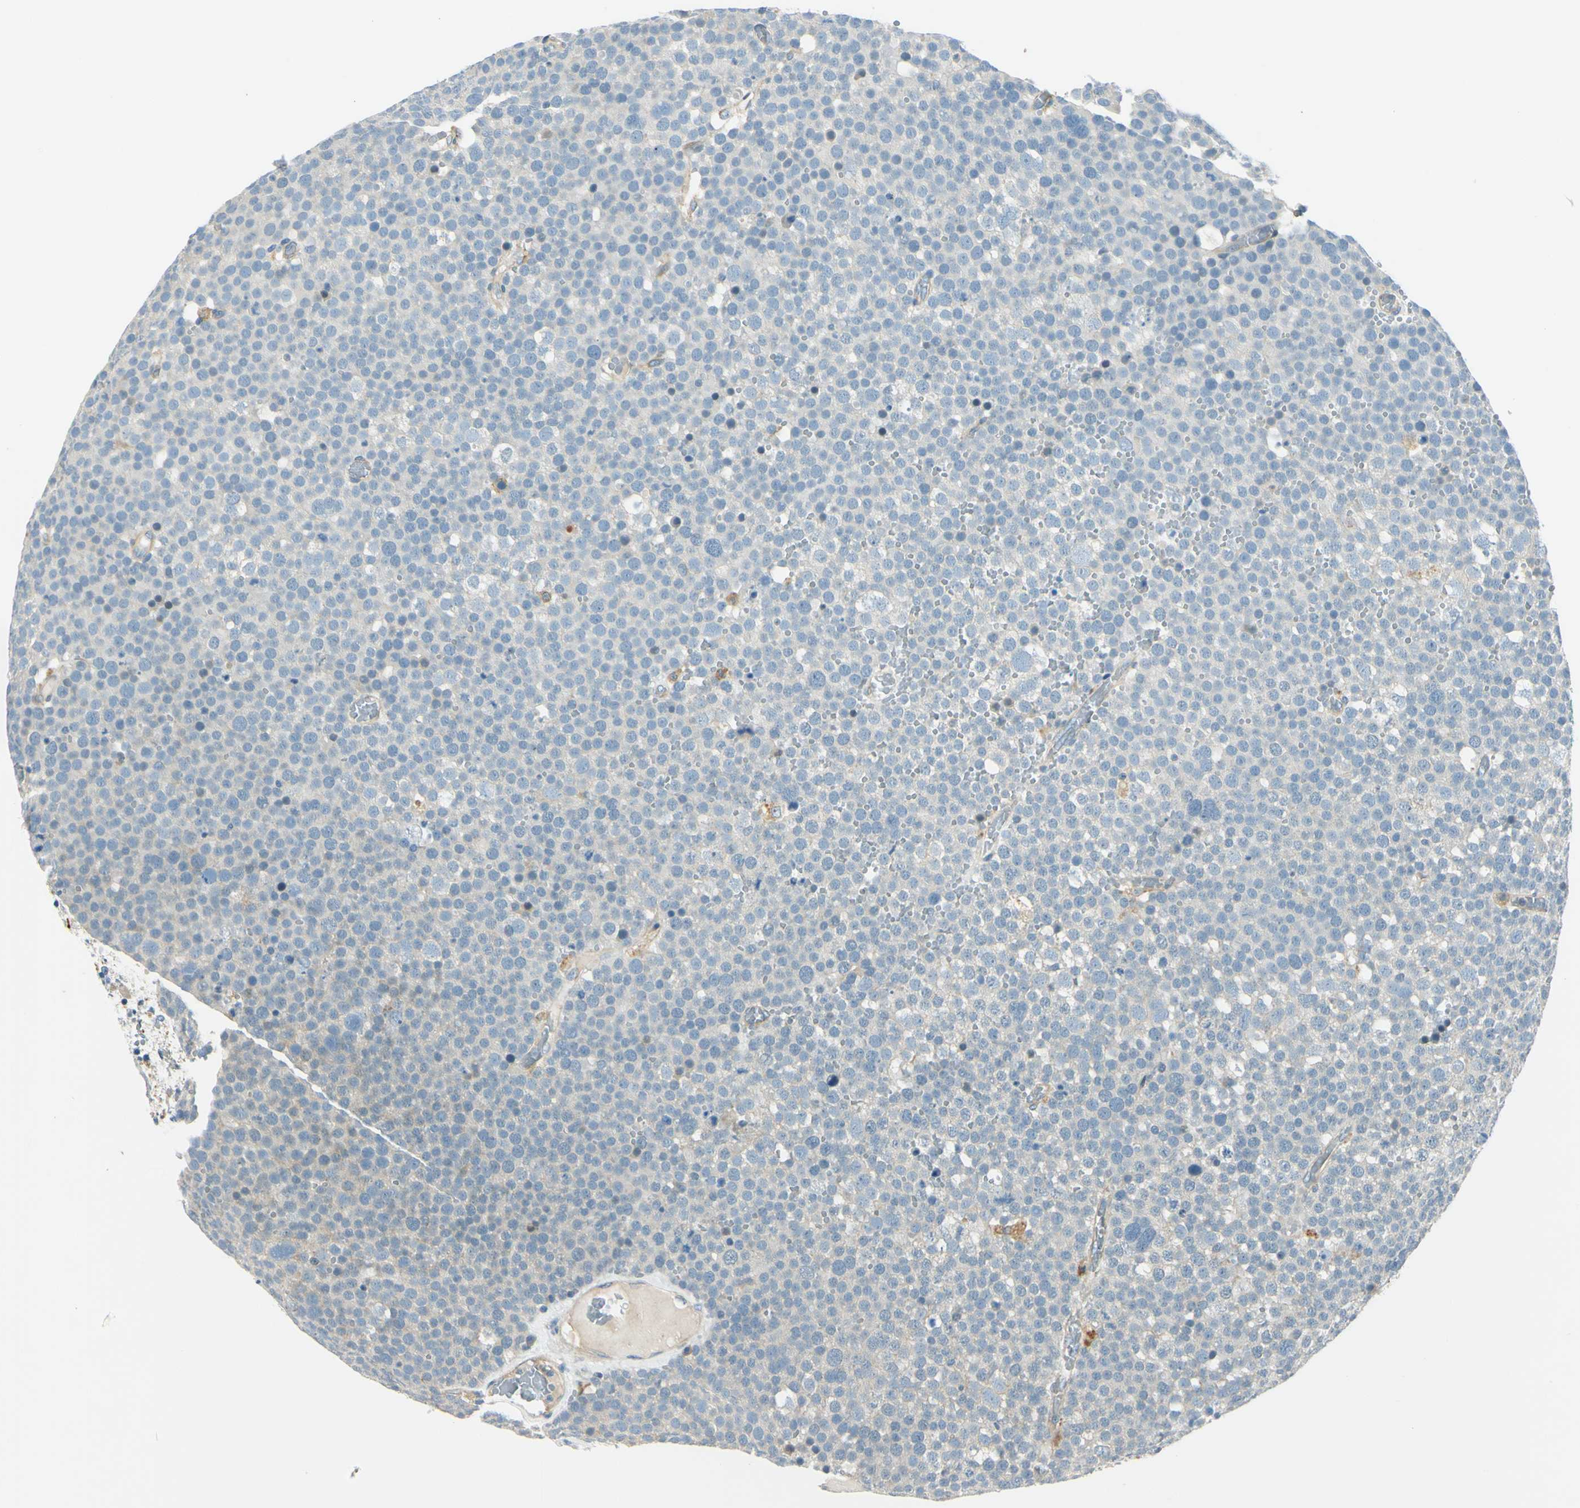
{"staining": {"intensity": "negative", "quantity": "none", "location": "none"}, "tissue": "testis cancer", "cell_type": "Tumor cells", "image_type": "cancer", "snomed": [{"axis": "morphology", "description": "Seminoma, NOS"}, {"axis": "topography", "description": "Testis"}], "caption": "This micrograph is of testis cancer stained with IHC to label a protein in brown with the nuclei are counter-stained blue. There is no expression in tumor cells.", "gene": "LAMA3", "patient": {"sex": "male", "age": 71}}